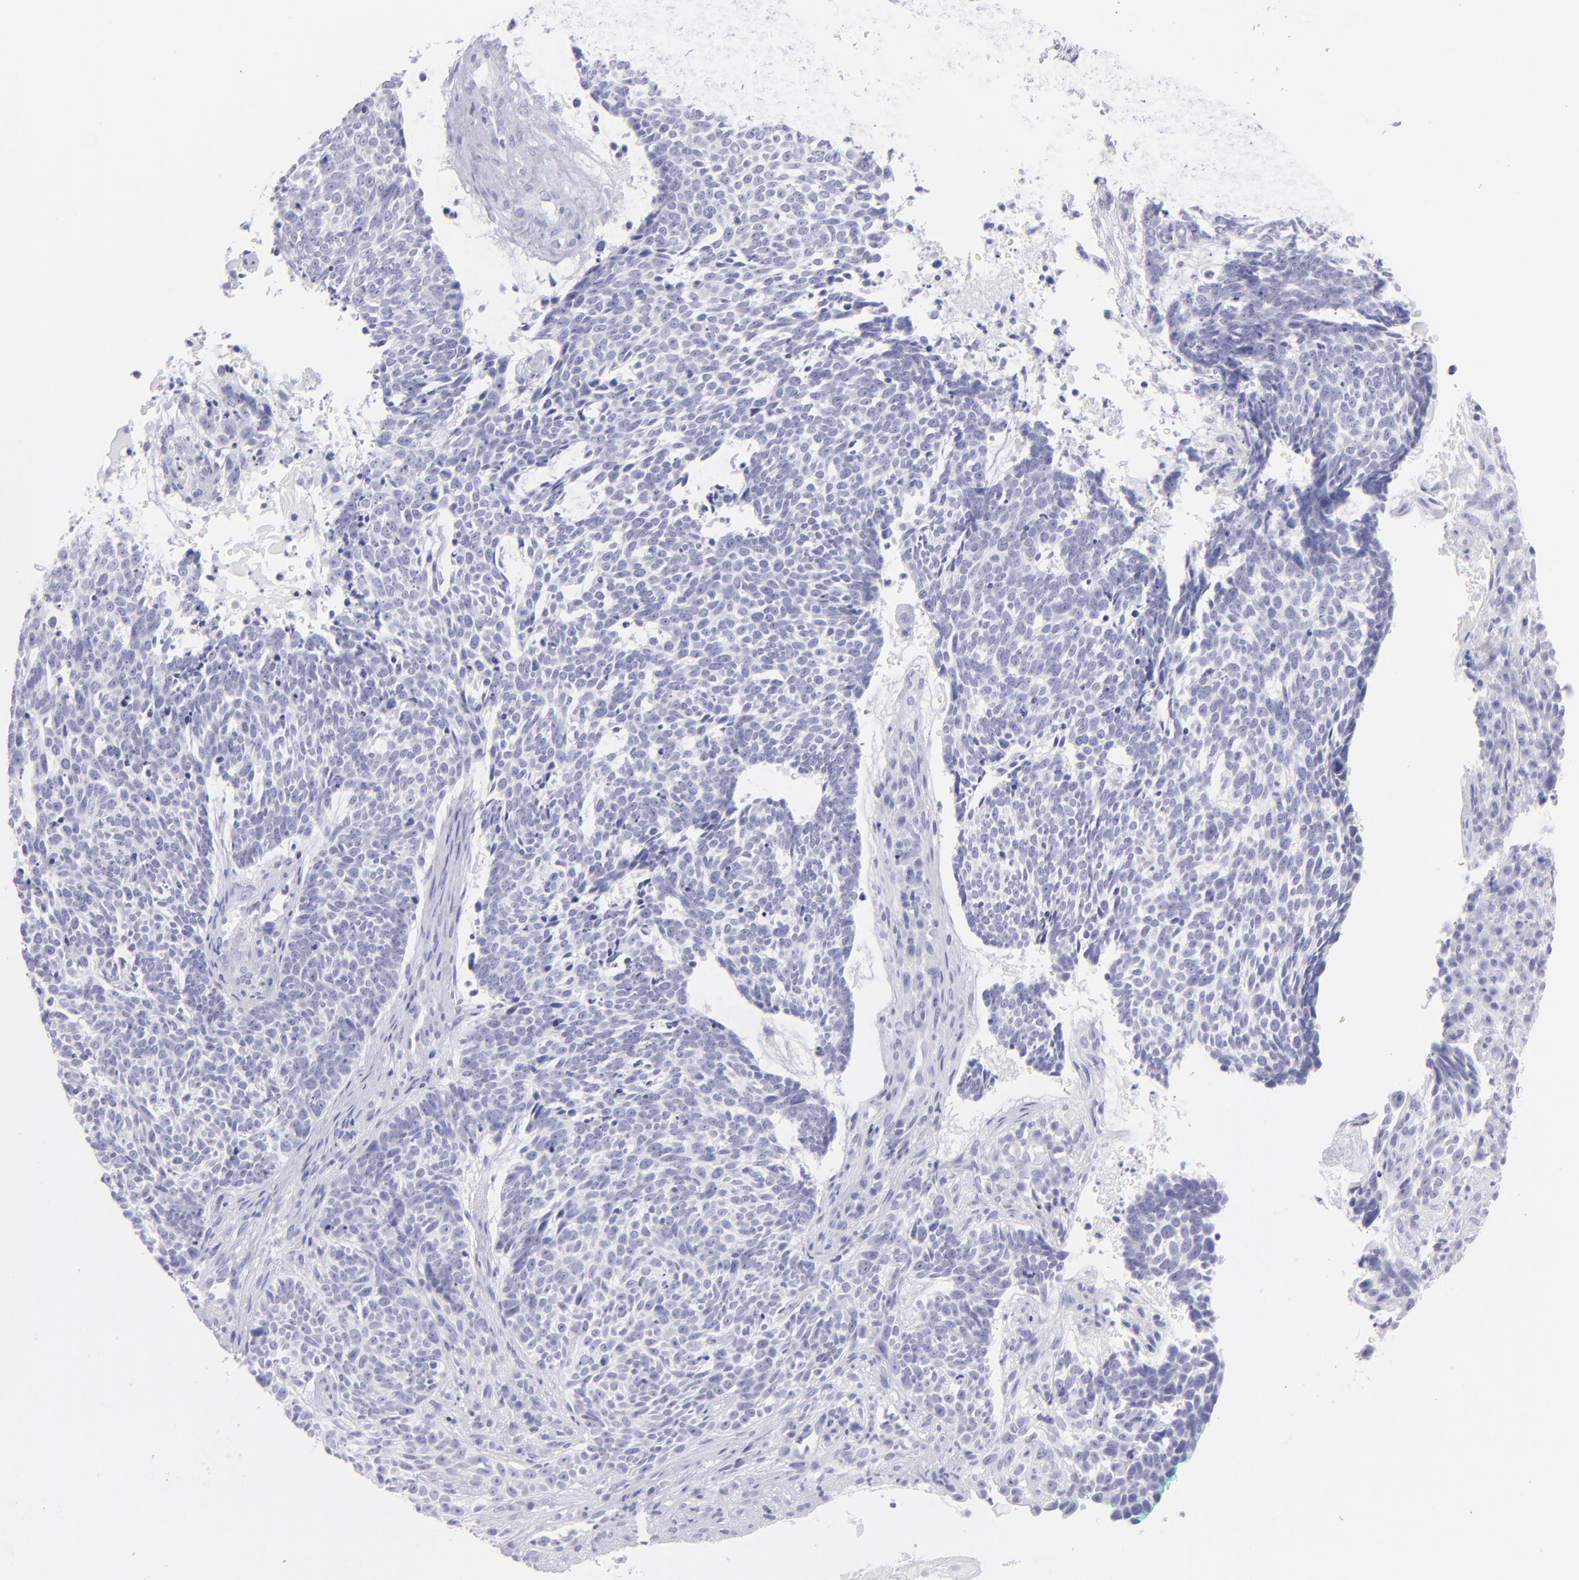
{"staining": {"intensity": "negative", "quantity": "none", "location": "none"}, "tissue": "skin cancer", "cell_type": "Tumor cells", "image_type": "cancer", "snomed": [{"axis": "morphology", "description": "Basal cell carcinoma"}, {"axis": "topography", "description": "Skin"}], "caption": "Image shows no protein positivity in tumor cells of skin cancer (basal cell carcinoma) tissue.", "gene": "CD72", "patient": {"sex": "female", "age": 89}}